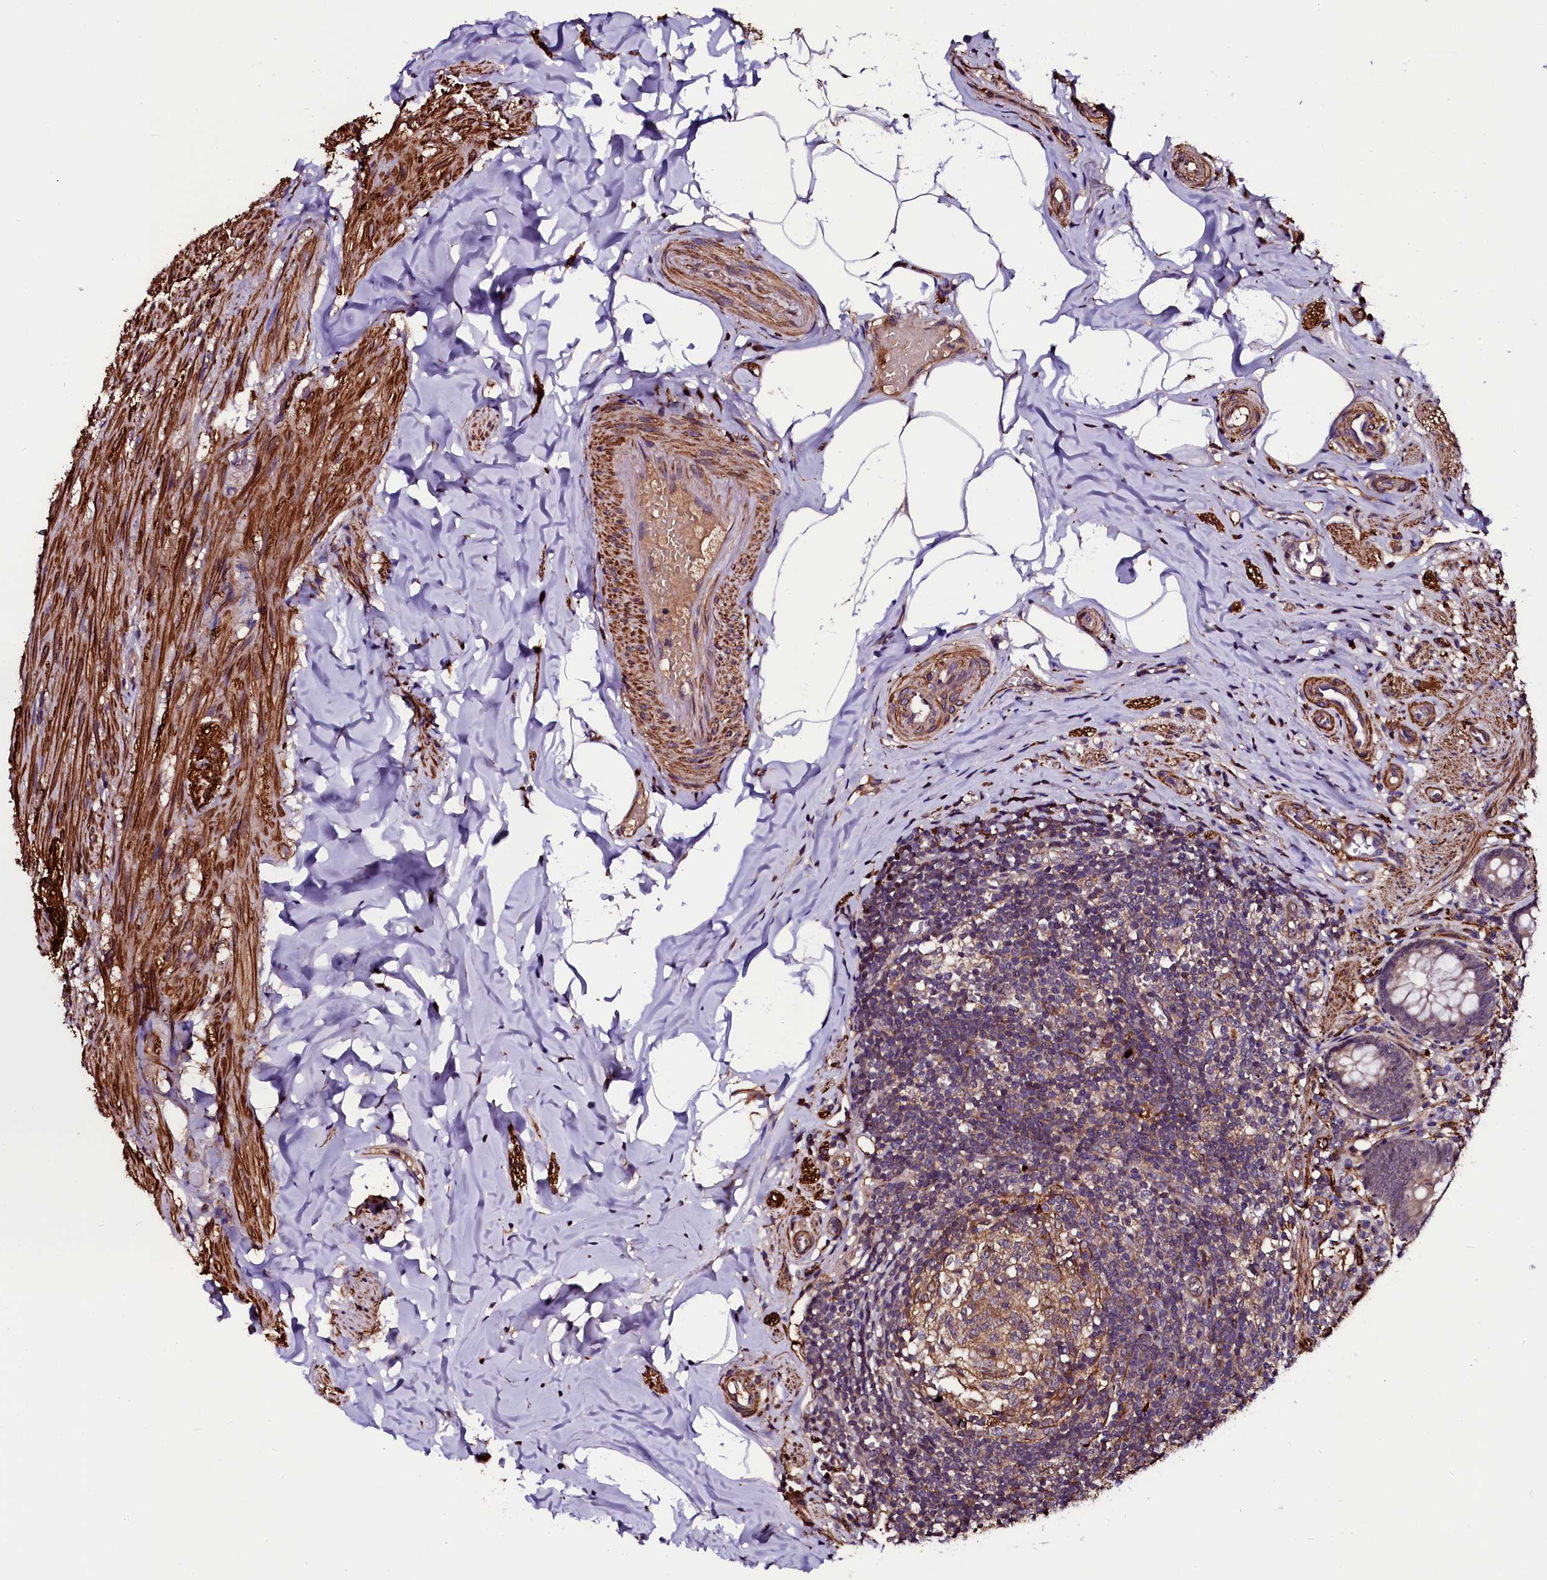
{"staining": {"intensity": "moderate", "quantity": "25%-75%", "location": "cytoplasmic/membranous,nuclear"}, "tissue": "appendix", "cell_type": "Glandular cells", "image_type": "normal", "snomed": [{"axis": "morphology", "description": "Normal tissue, NOS"}, {"axis": "topography", "description": "Appendix"}], "caption": "Immunohistochemistry photomicrograph of unremarkable appendix: appendix stained using immunohistochemistry (IHC) exhibits medium levels of moderate protein expression localized specifically in the cytoplasmic/membranous,nuclear of glandular cells, appearing as a cytoplasmic/membranous,nuclear brown color.", "gene": "N4BP1", "patient": {"sex": "male", "age": 55}}